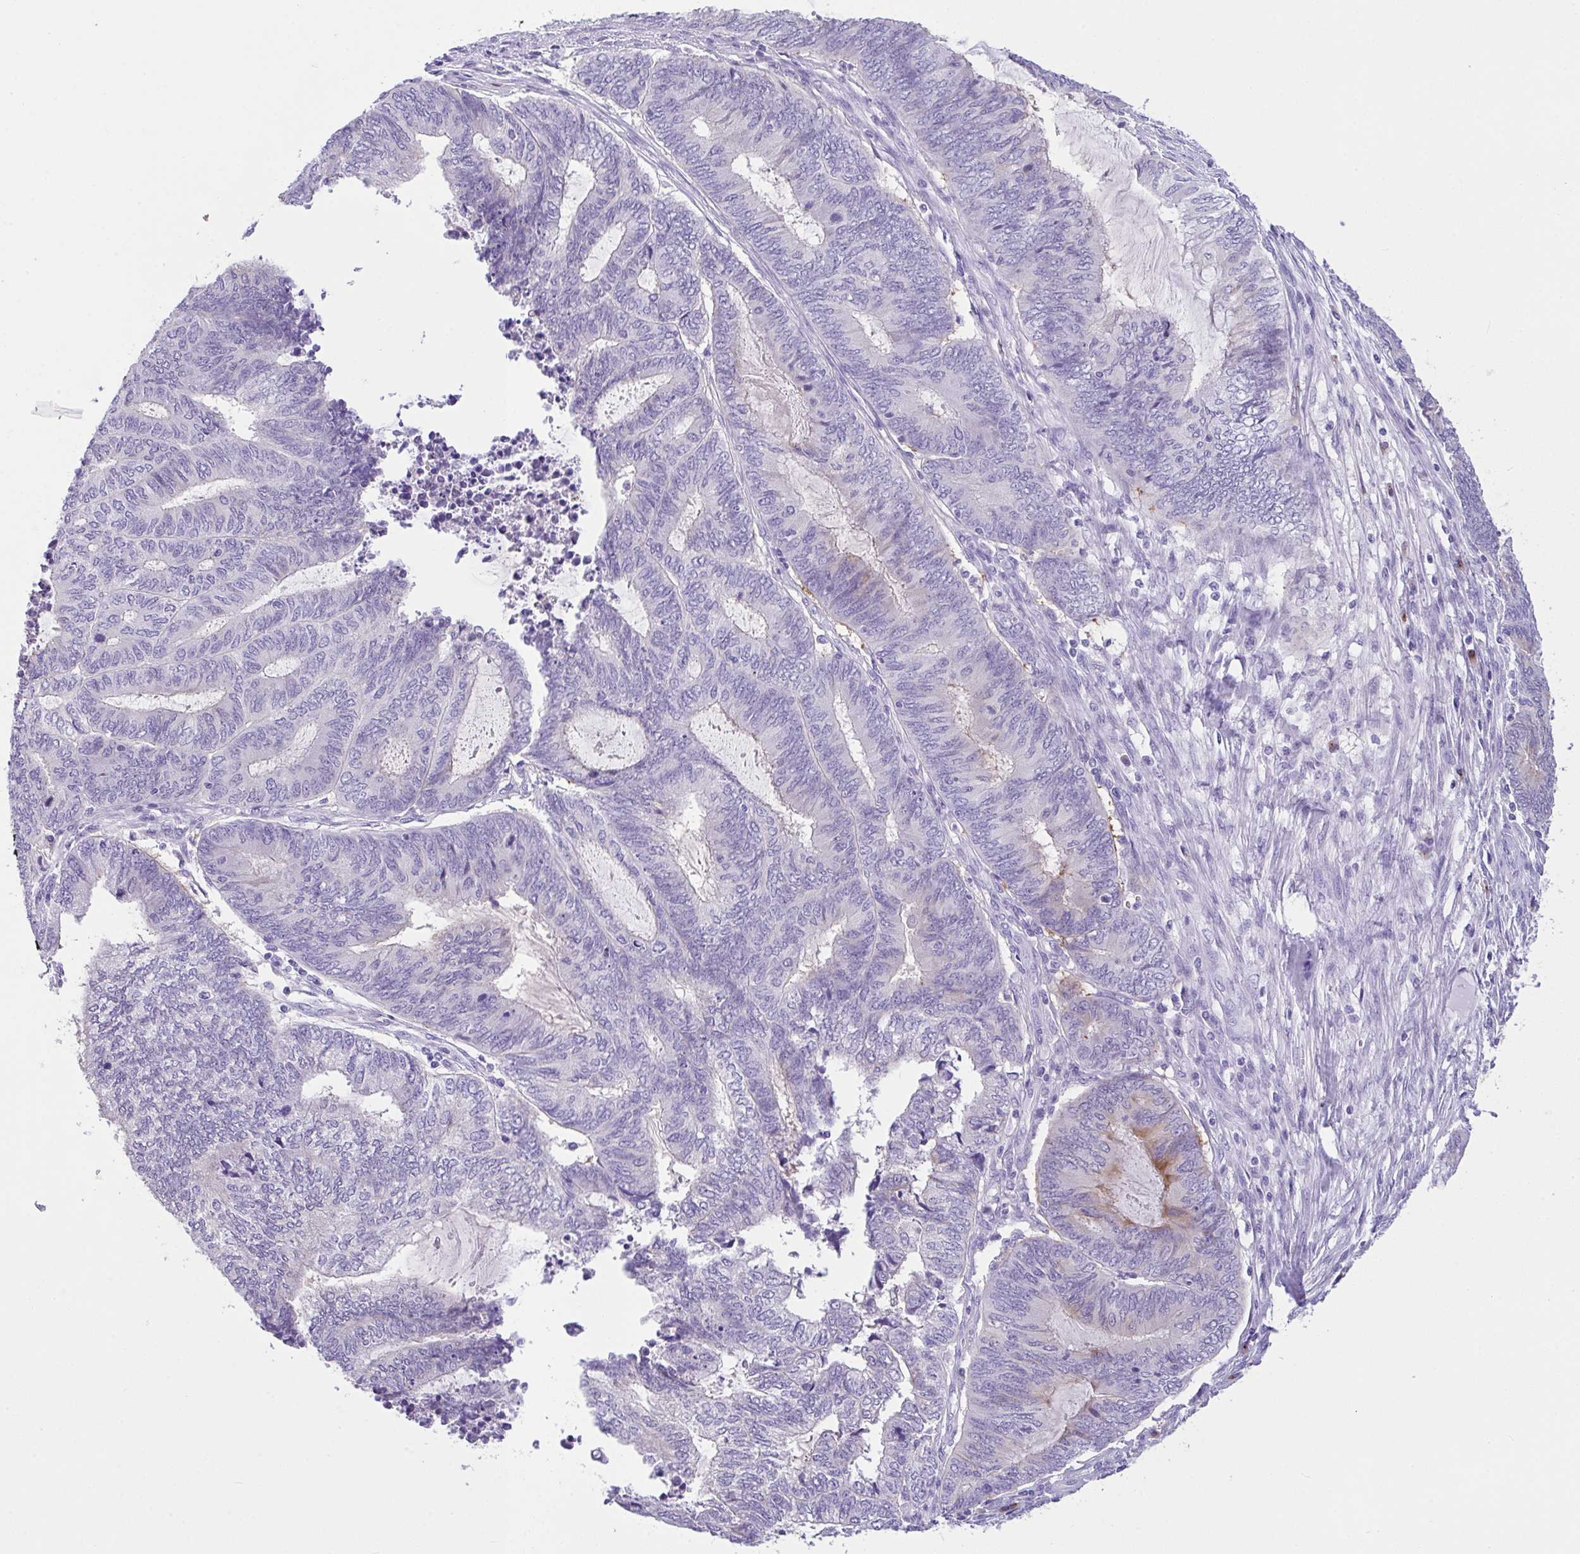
{"staining": {"intensity": "weak", "quantity": "<25%", "location": "cytoplasmic/membranous"}, "tissue": "endometrial cancer", "cell_type": "Tumor cells", "image_type": "cancer", "snomed": [{"axis": "morphology", "description": "Adenocarcinoma, NOS"}, {"axis": "topography", "description": "Uterus"}, {"axis": "topography", "description": "Endometrium"}], "caption": "Endometrial cancer was stained to show a protein in brown. There is no significant expression in tumor cells.", "gene": "FBXL20", "patient": {"sex": "female", "age": 70}}